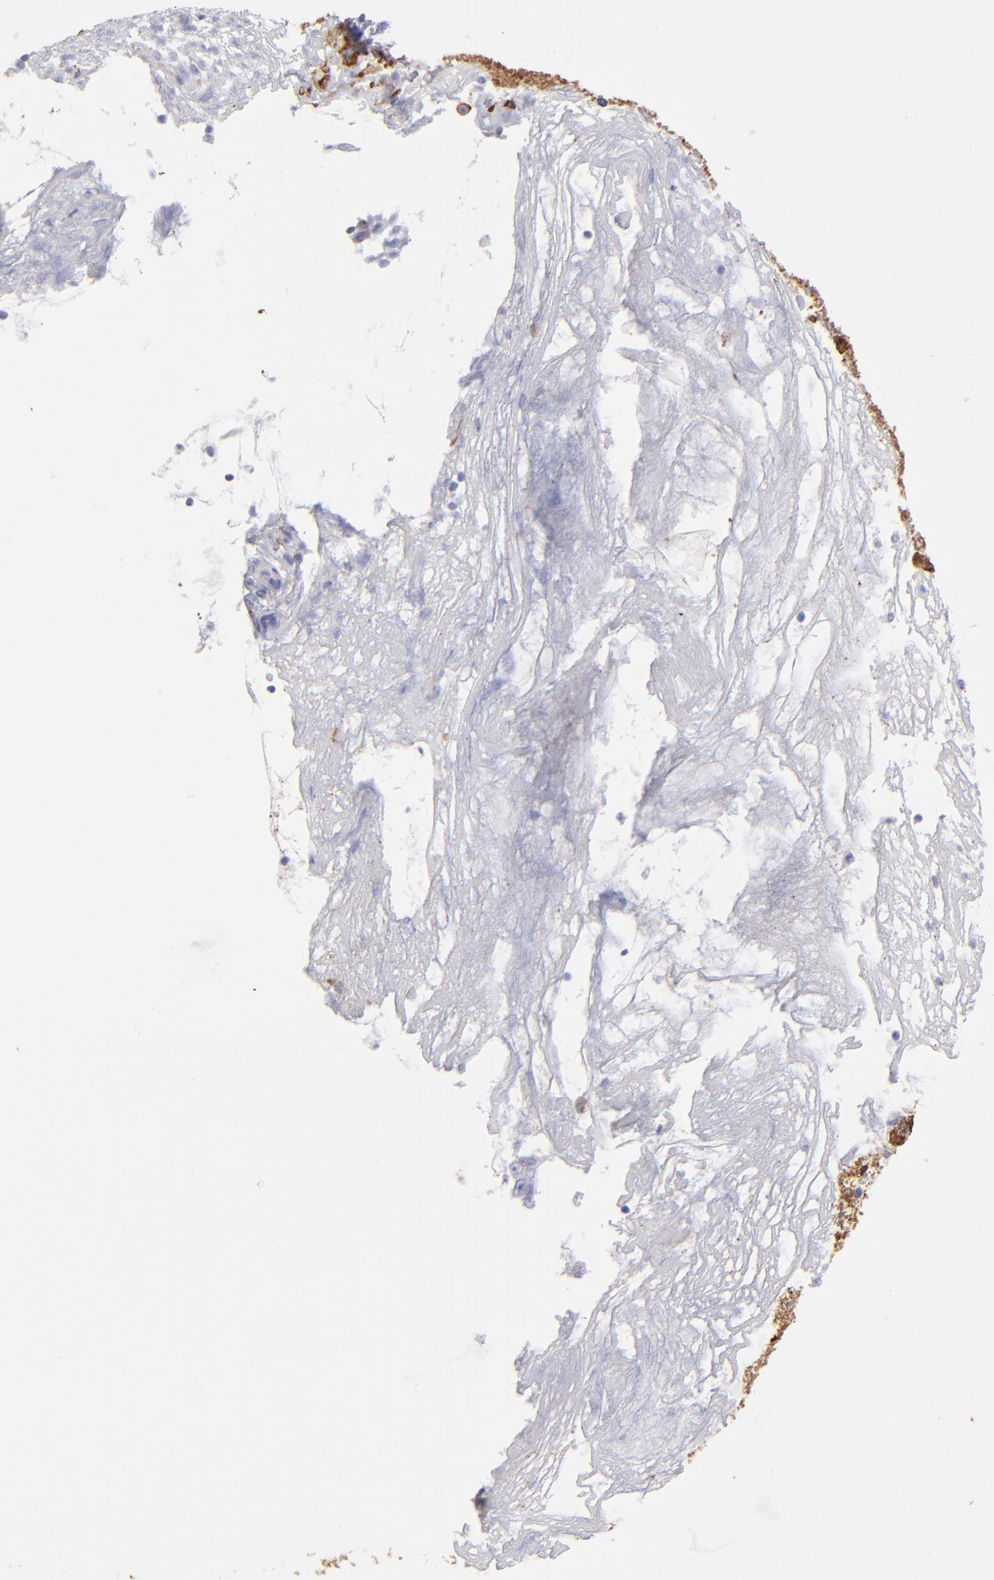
{"staining": {"intensity": "negative", "quantity": "none", "location": "none"}, "tissue": "ovarian cancer", "cell_type": "Tumor cells", "image_type": "cancer", "snomed": [{"axis": "morphology", "description": "Carcinoma, endometroid"}, {"axis": "topography", "description": "Ovary"}], "caption": "The micrograph shows no significant positivity in tumor cells of ovarian endometroid carcinoma.", "gene": "AHNAK2", "patient": {"sex": "female", "age": 42}}